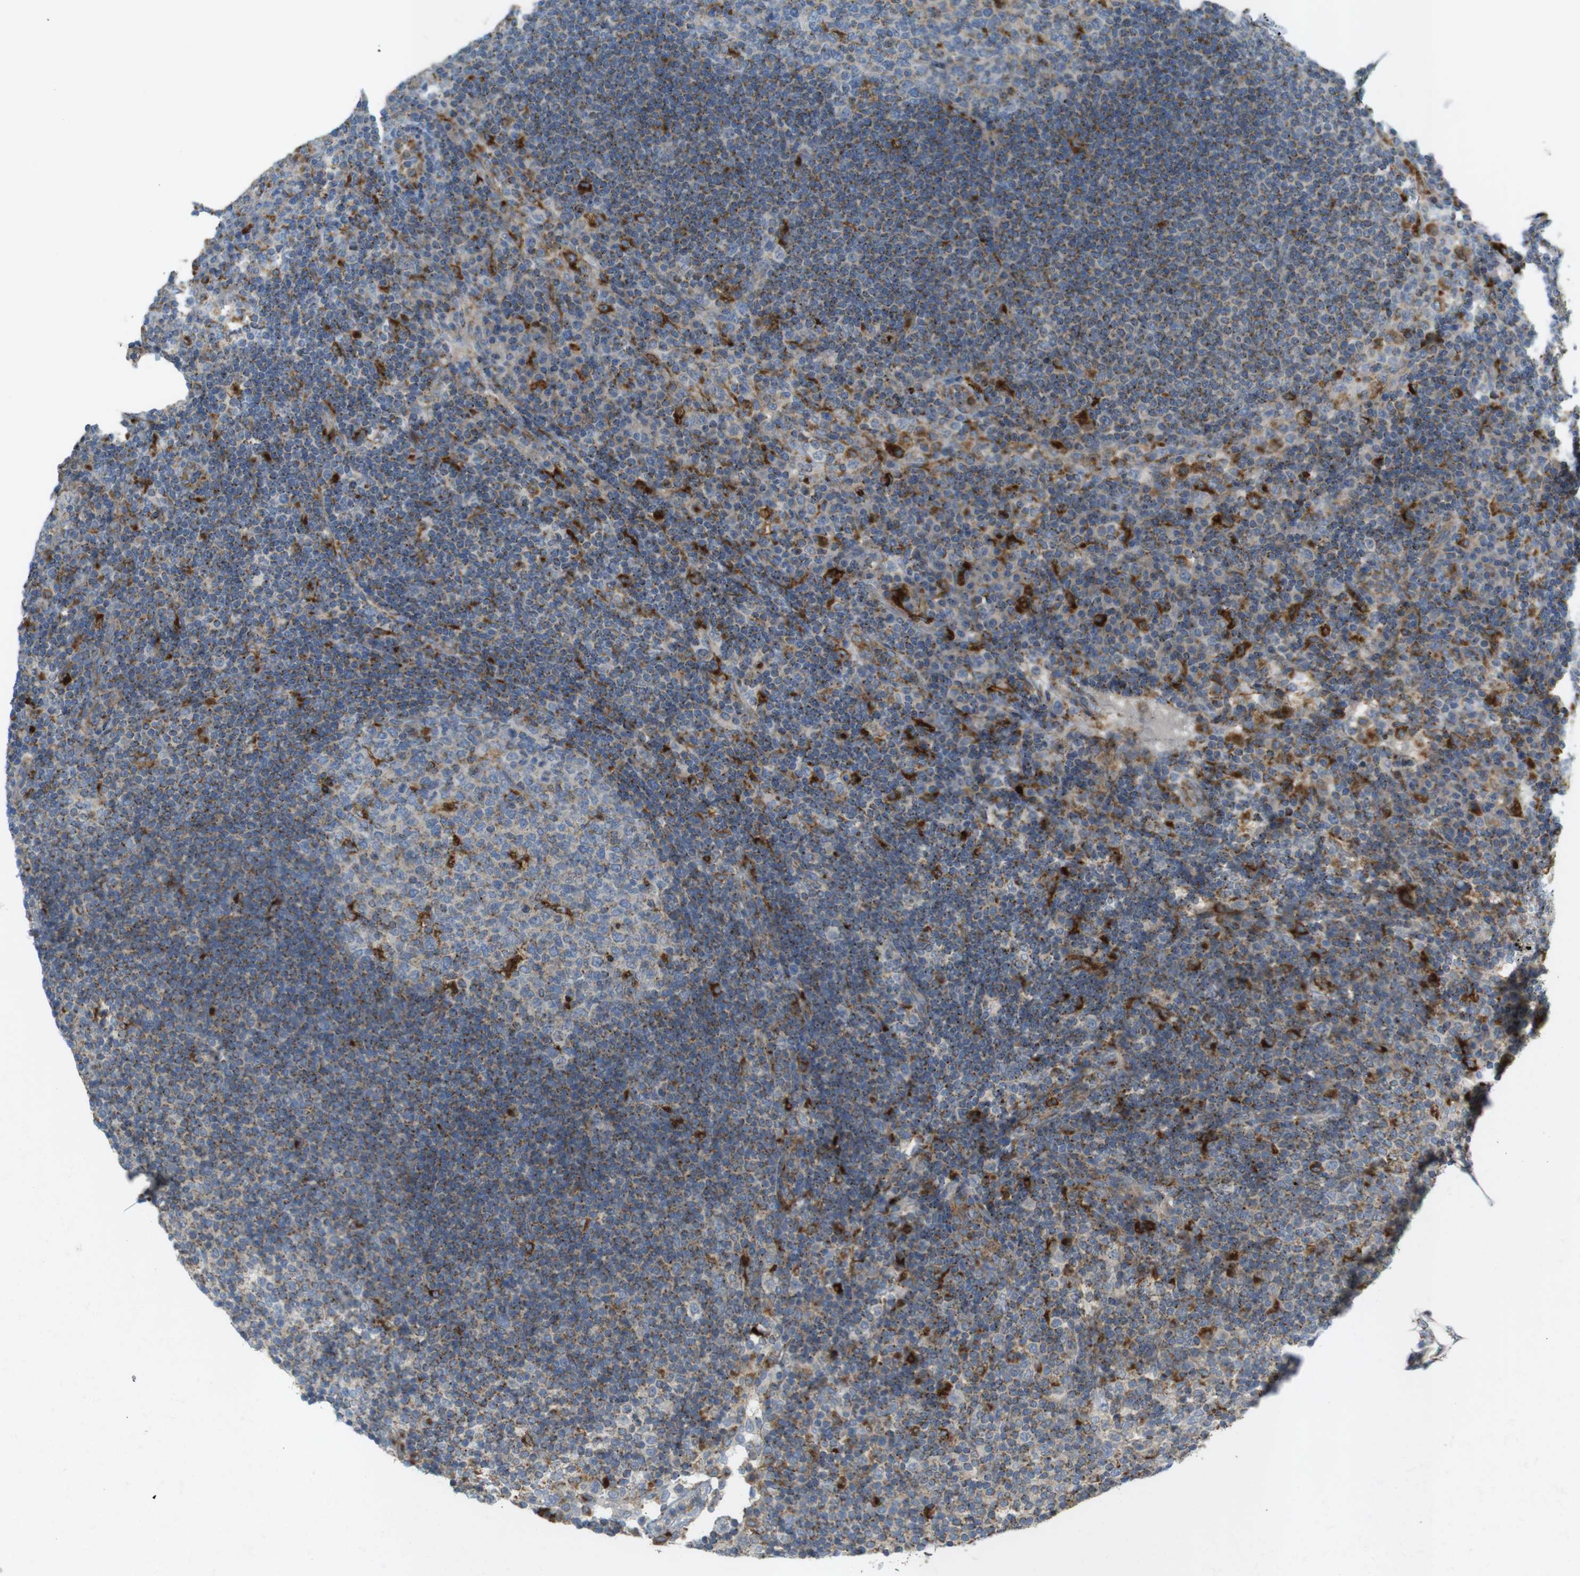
{"staining": {"intensity": "moderate", "quantity": "25%-75%", "location": "cytoplasmic/membranous"}, "tissue": "lymph node", "cell_type": "Germinal center cells", "image_type": "normal", "snomed": [{"axis": "morphology", "description": "Normal tissue, NOS"}, {"axis": "topography", "description": "Lymph node"}], "caption": "Immunohistochemical staining of benign lymph node reveals 25%-75% levels of moderate cytoplasmic/membranous protein staining in approximately 25%-75% of germinal center cells.", "gene": "LAMP1", "patient": {"sex": "female", "age": 53}}